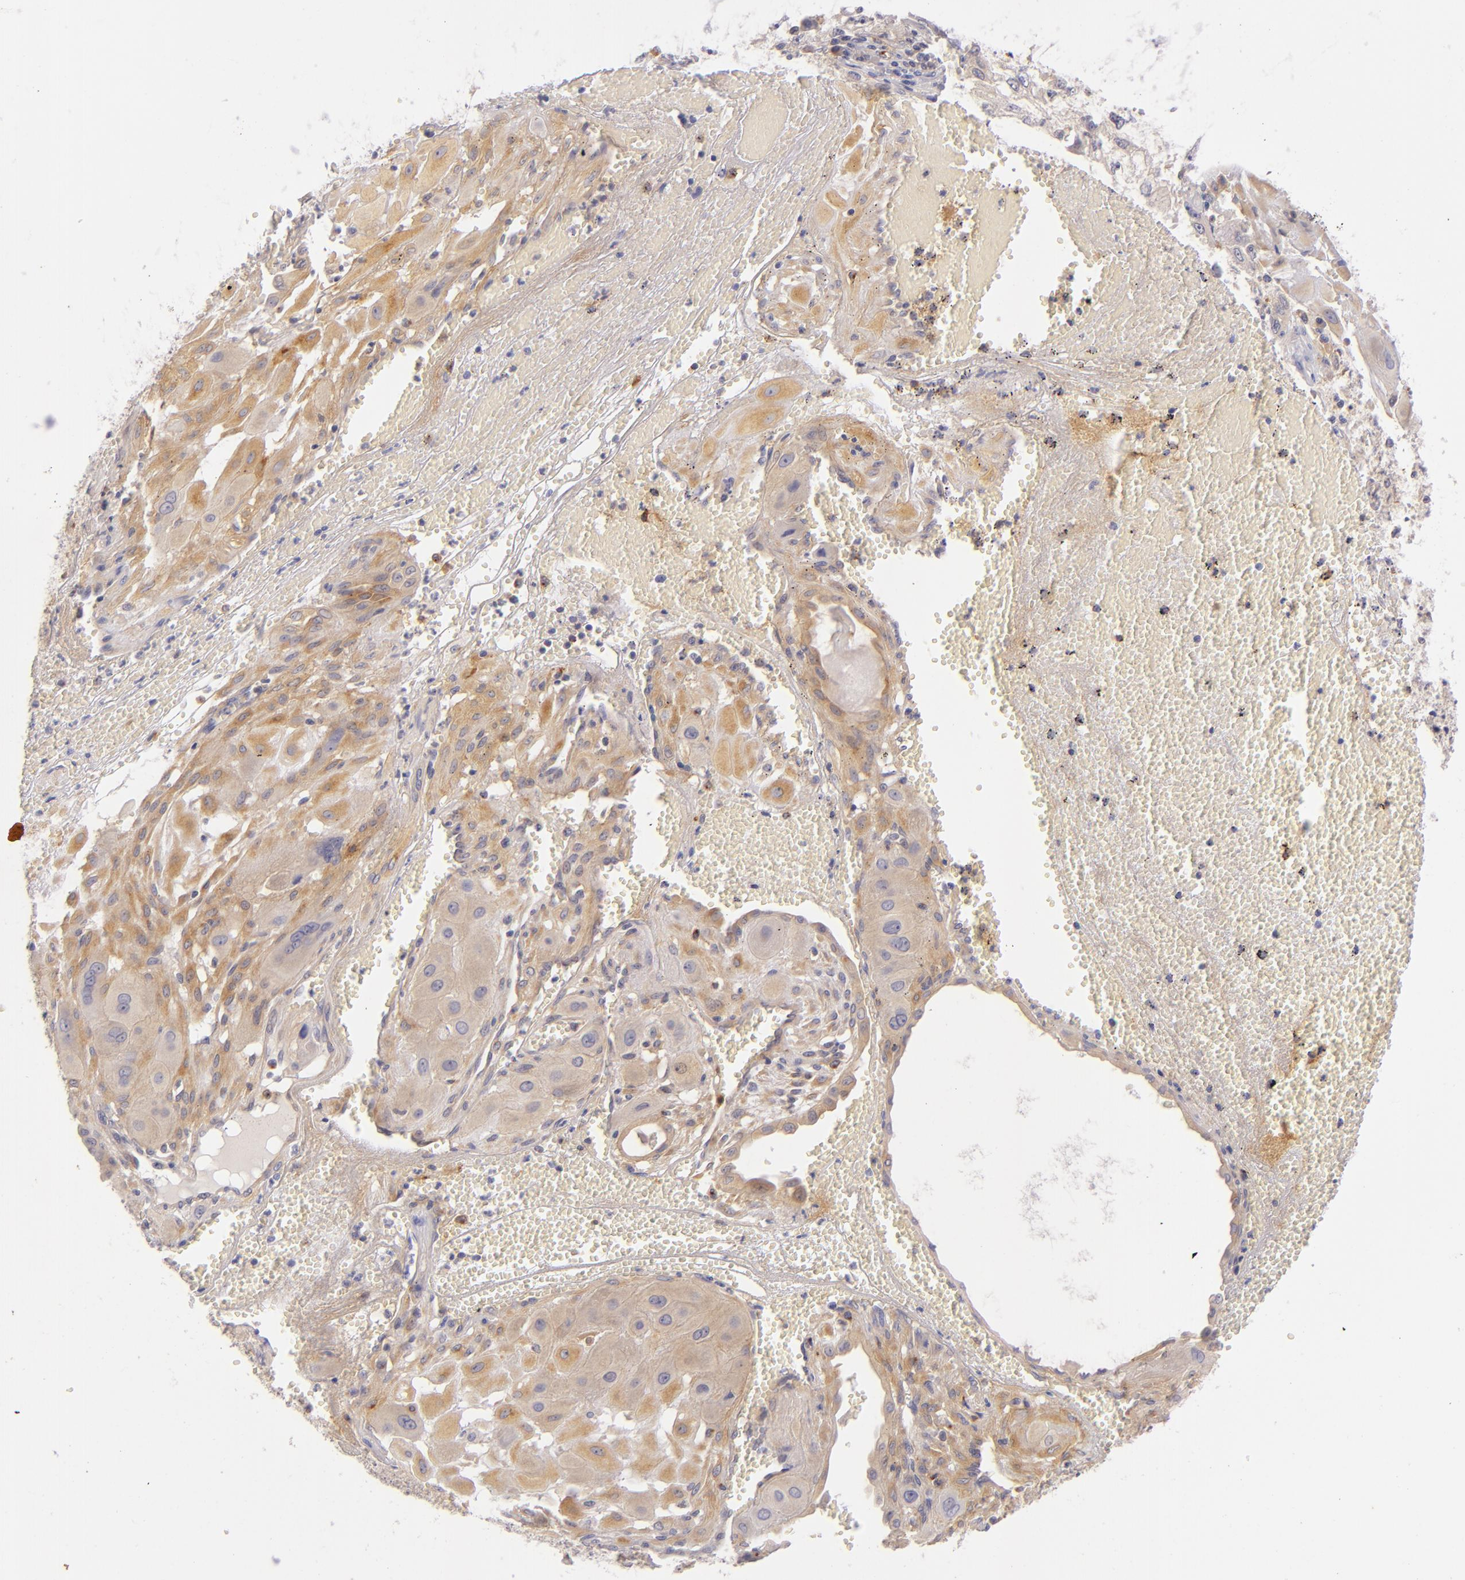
{"staining": {"intensity": "weak", "quantity": "25%-75%", "location": "cytoplasmic/membranous"}, "tissue": "cervical cancer", "cell_type": "Tumor cells", "image_type": "cancer", "snomed": [{"axis": "morphology", "description": "Squamous cell carcinoma, NOS"}, {"axis": "topography", "description": "Cervix"}], "caption": "A brown stain labels weak cytoplasmic/membranous staining of a protein in human cervical cancer (squamous cell carcinoma) tumor cells.", "gene": "CD83", "patient": {"sex": "female", "age": 34}}